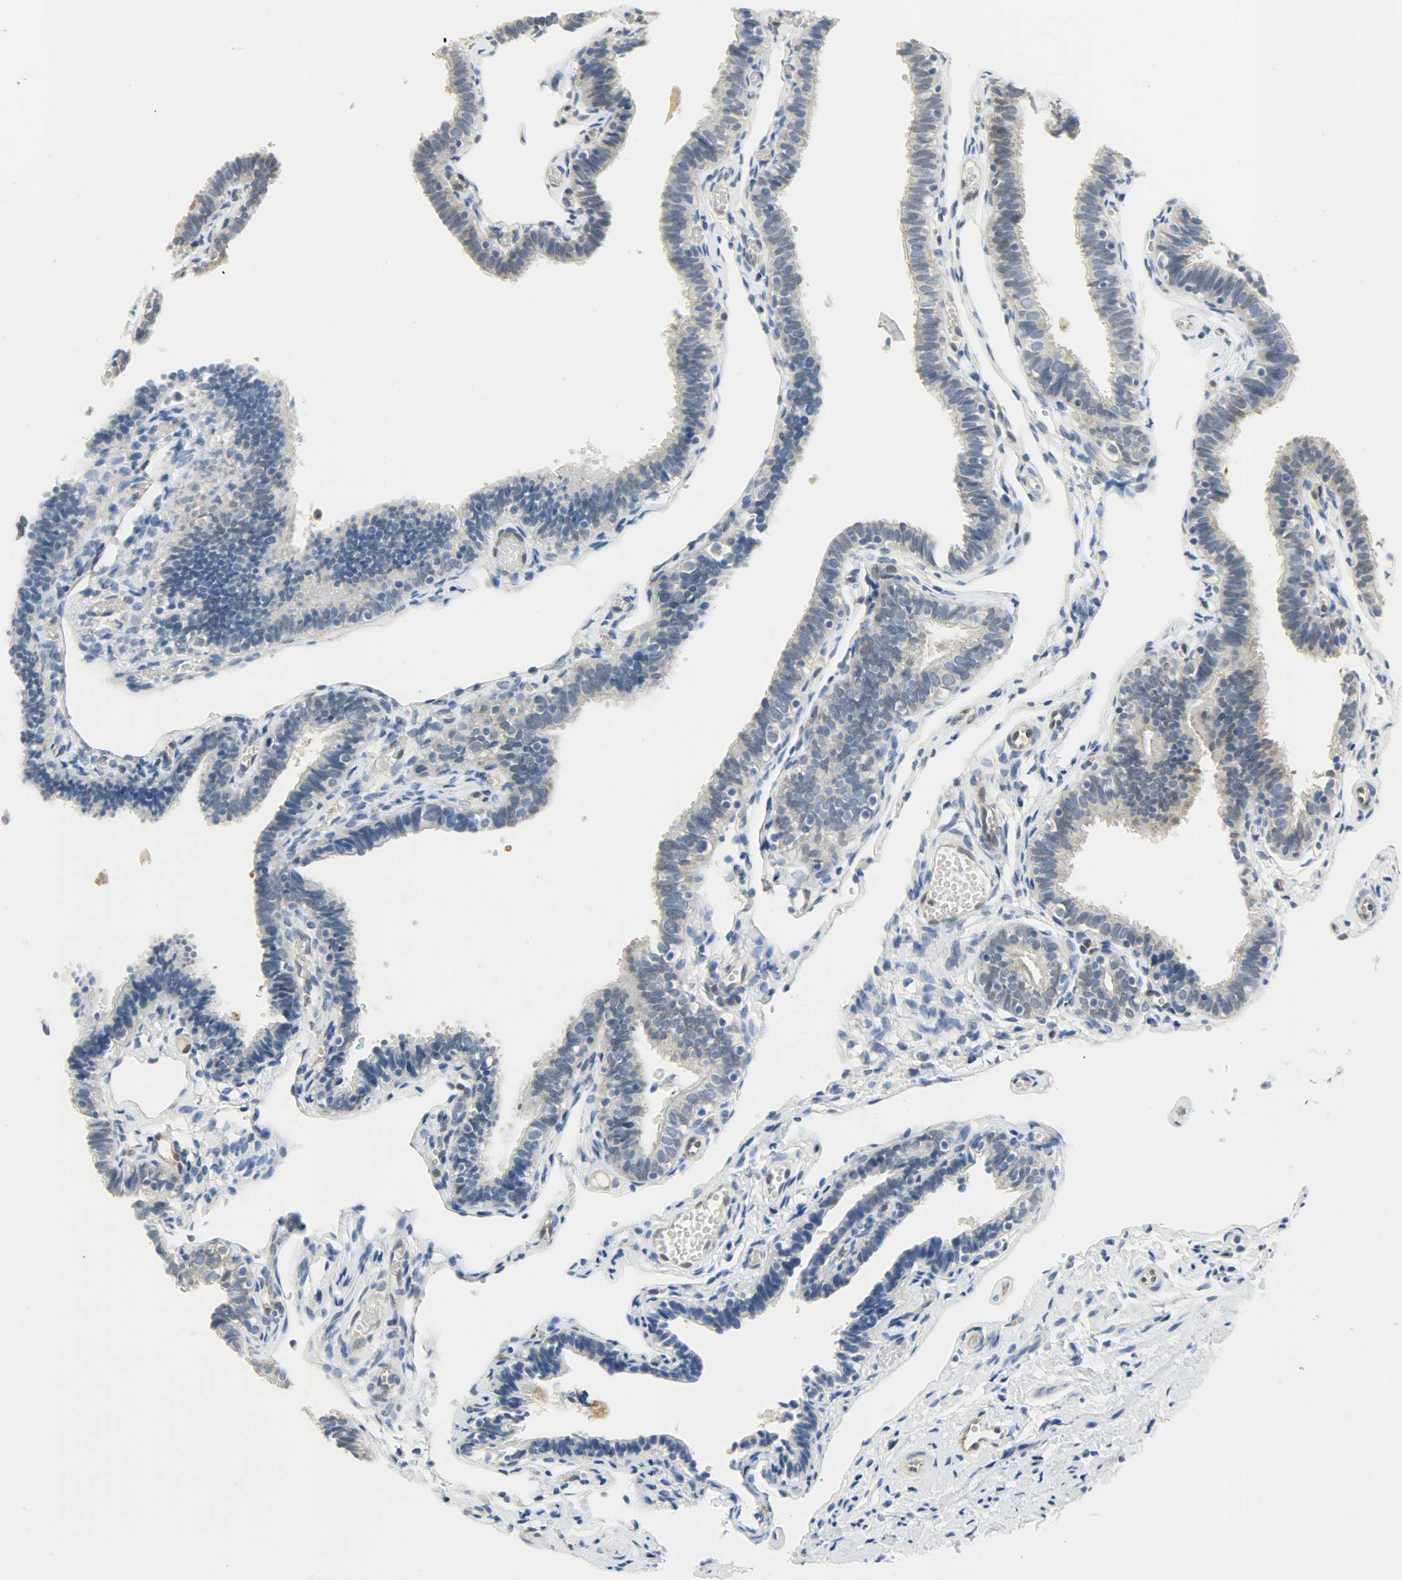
{"staining": {"intensity": "weak", "quantity": "<25%", "location": "cytoplasmic/membranous"}, "tissue": "fallopian tube", "cell_type": "Glandular cells", "image_type": "normal", "snomed": [{"axis": "morphology", "description": "Normal tissue, NOS"}, {"axis": "topography", "description": "Fallopian tube"}], "caption": "The IHC photomicrograph has no significant staining in glandular cells of fallopian tube. Nuclei are stained in blue.", "gene": "FKBP1A", "patient": {"sex": "female", "age": 46}}